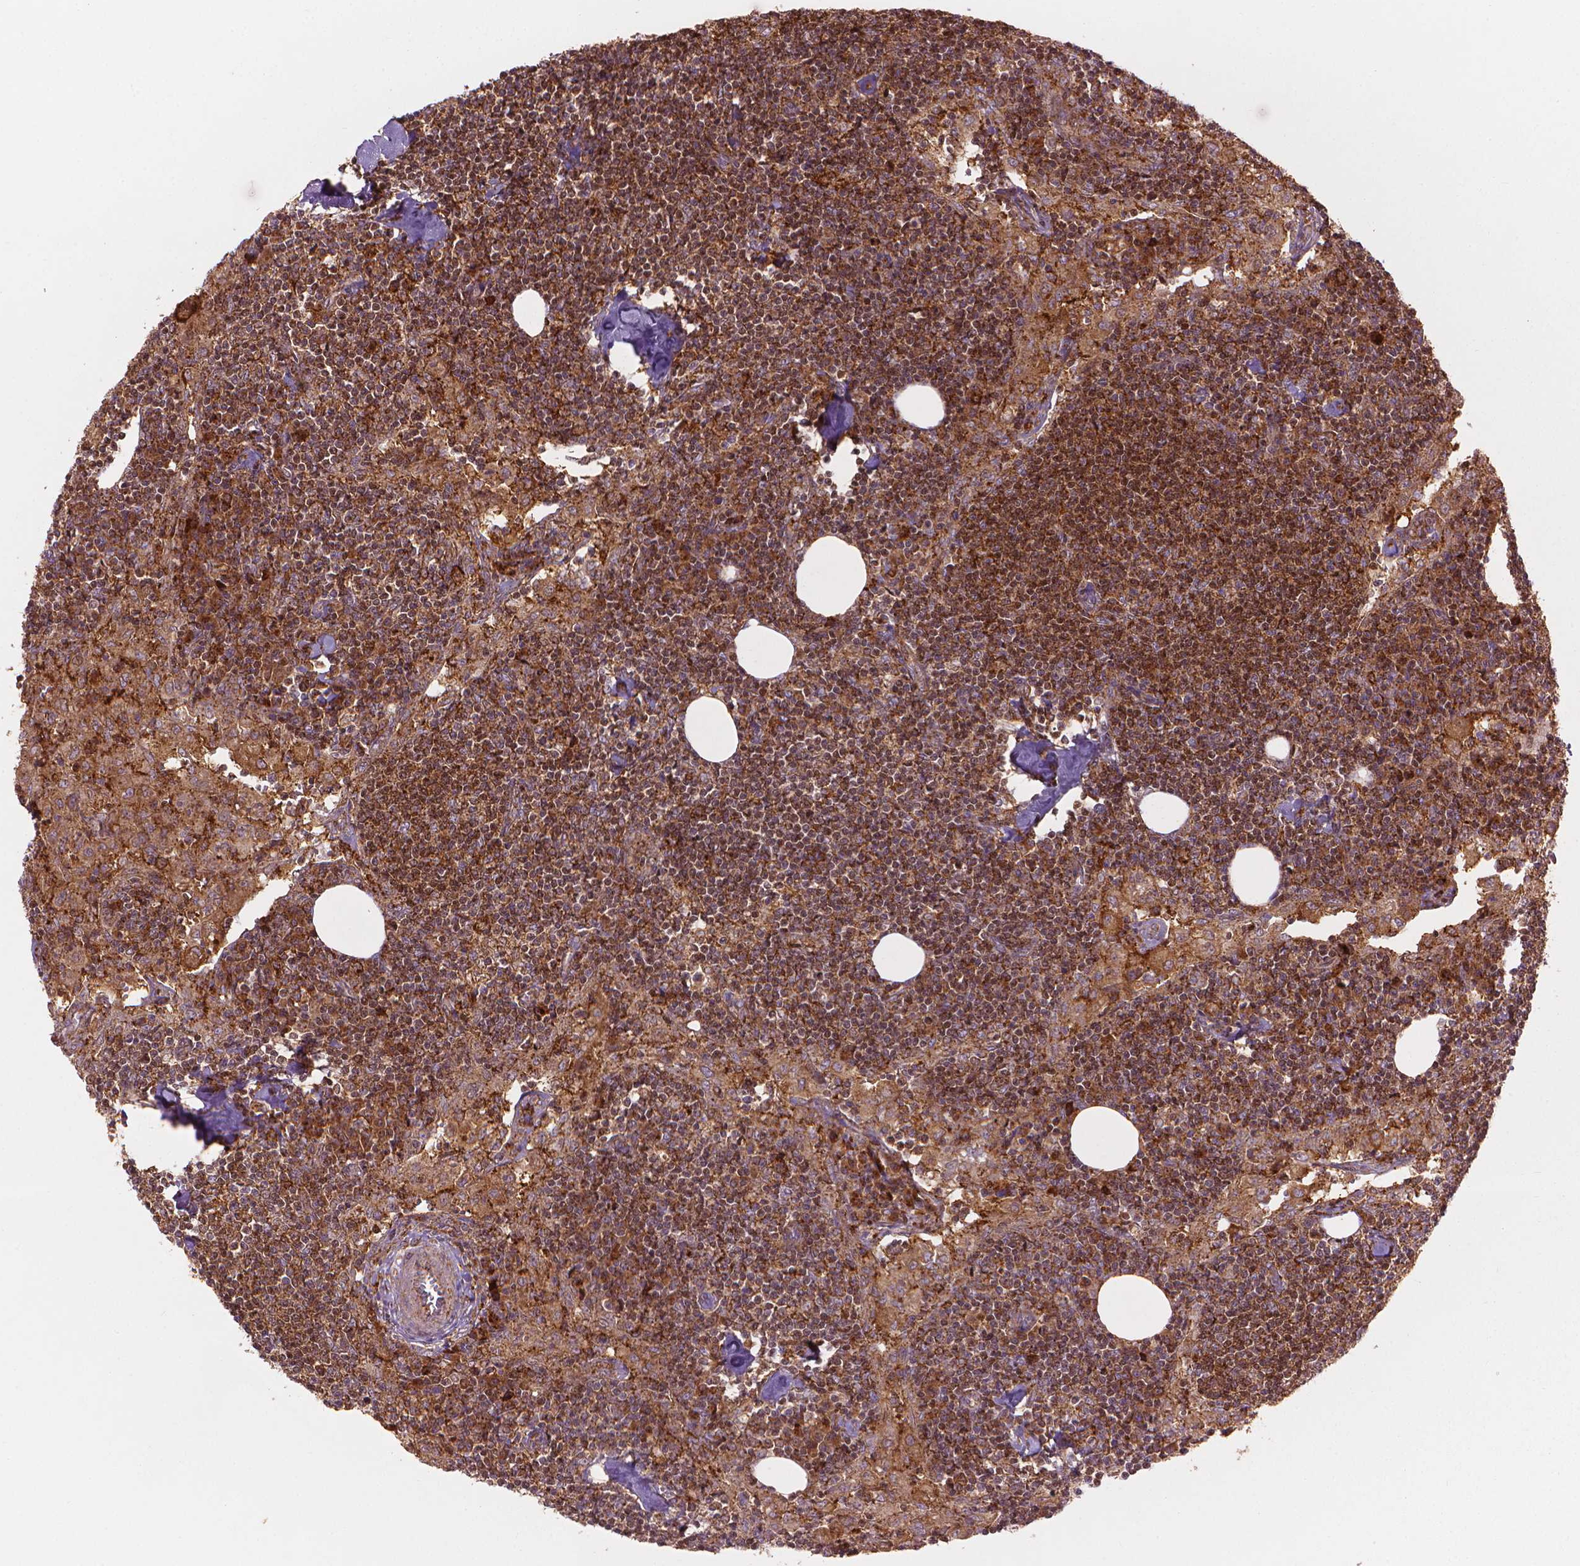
{"staining": {"intensity": "moderate", "quantity": ">75%", "location": "cytoplasmic/membranous"}, "tissue": "lymph node", "cell_type": "Germinal center cells", "image_type": "normal", "snomed": [{"axis": "morphology", "description": "Normal tissue, NOS"}, {"axis": "topography", "description": "Lymph node"}], "caption": "A brown stain shows moderate cytoplasmic/membranous staining of a protein in germinal center cells of unremarkable human lymph node.", "gene": "VARS2", "patient": {"sex": "male", "age": 55}}